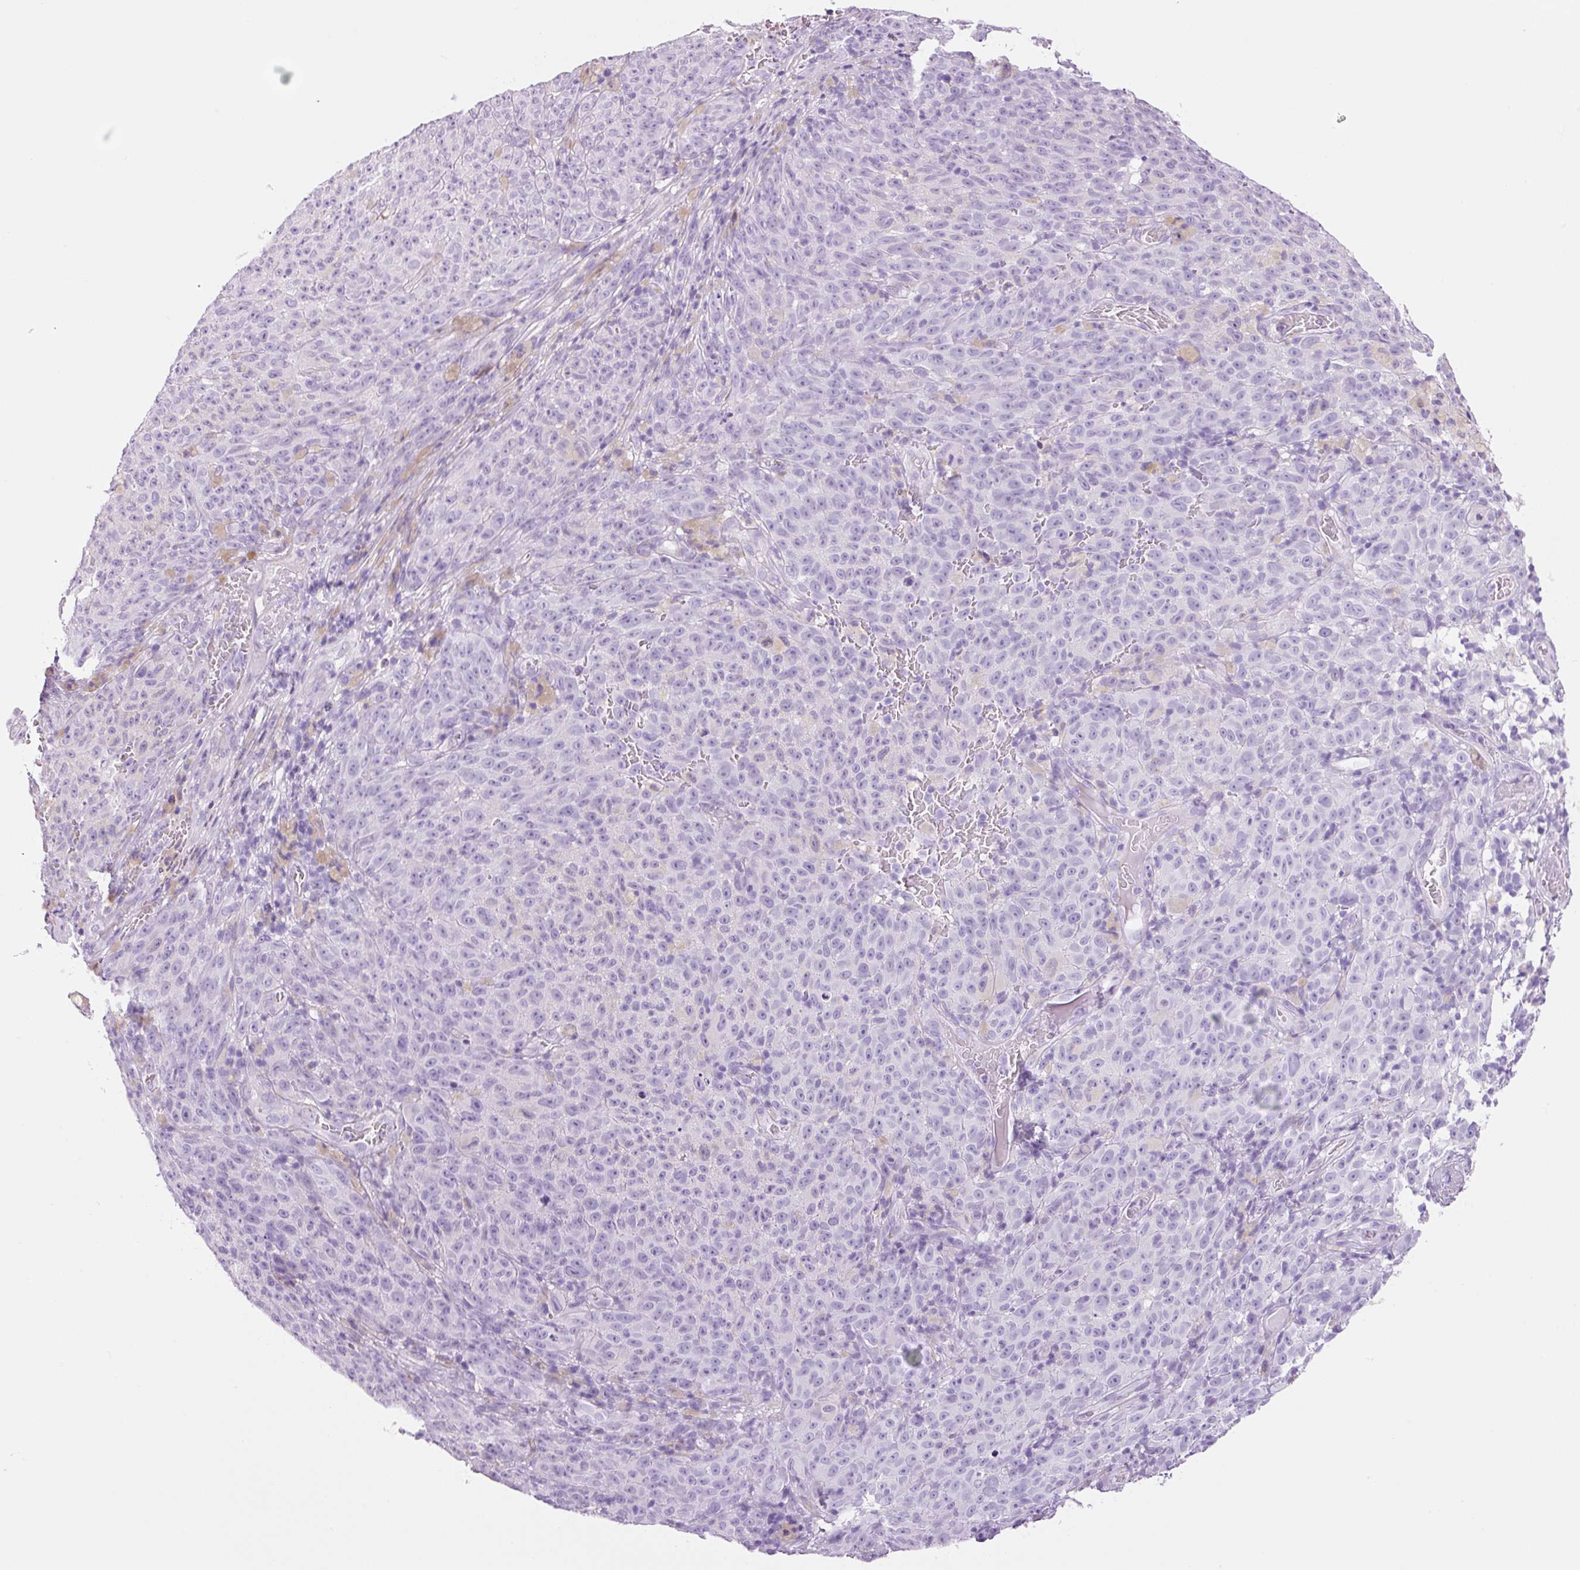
{"staining": {"intensity": "negative", "quantity": "none", "location": "none"}, "tissue": "melanoma", "cell_type": "Tumor cells", "image_type": "cancer", "snomed": [{"axis": "morphology", "description": "Malignant melanoma, NOS"}, {"axis": "topography", "description": "Skin"}], "caption": "Immunohistochemical staining of melanoma displays no significant positivity in tumor cells.", "gene": "ADSS1", "patient": {"sex": "female", "age": 82}}